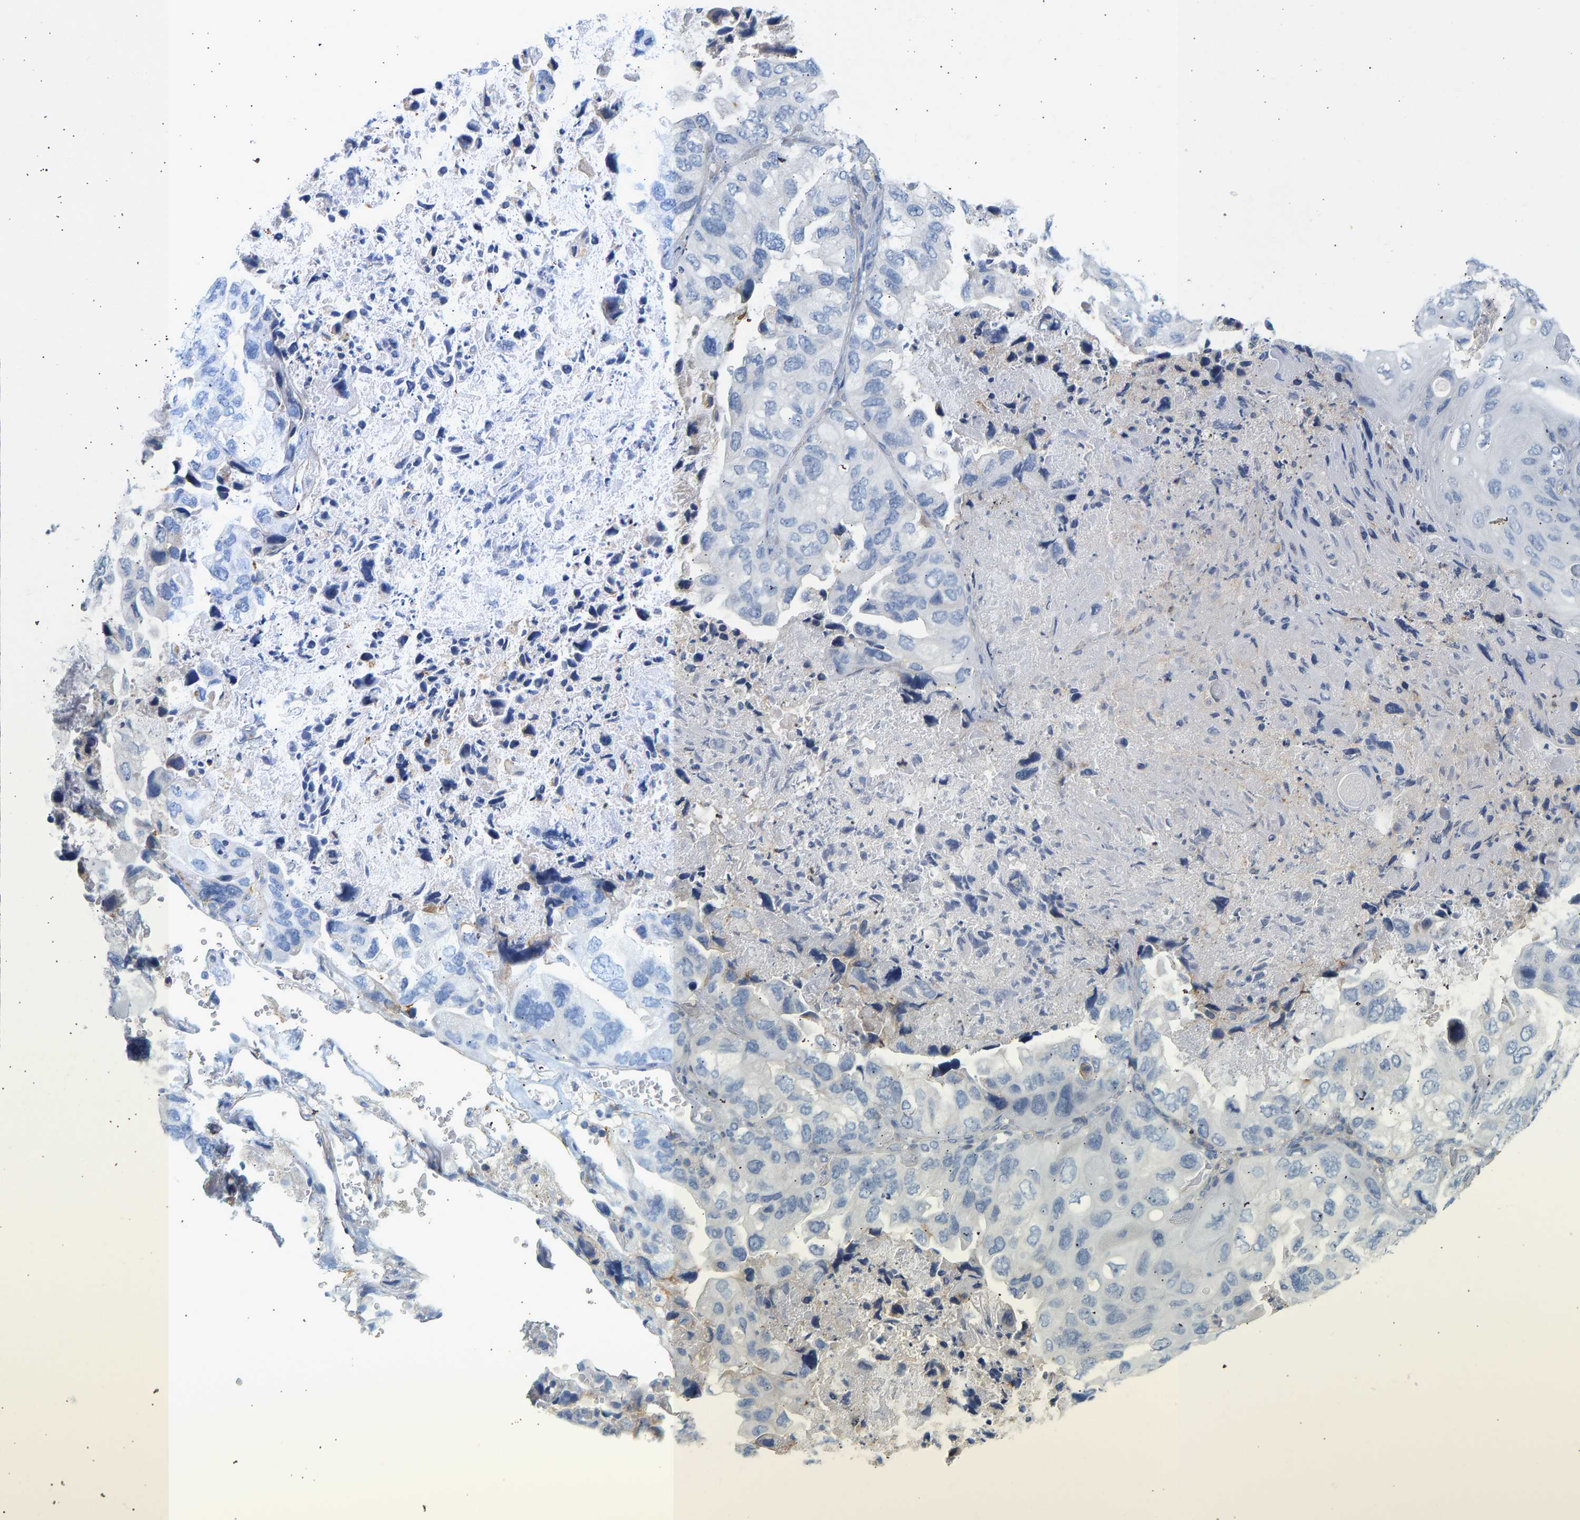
{"staining": {"intensity": "negative", "quantity": "none", "location": "none"}, "tissue": "lung cancer", "cell_type": "Tumor cells", "image_type": "cancer", "snomed": [{"axis": "morphology", "description": "Squamous cell carcinoma, NOS"}, {"axis": "topography", "description": "Lung"}], "caption": "An immunohistochemistry image of lung cancer is shown. There is no staining in tumor cells of lung cancer.", "gene": "BVES", "patient": {"sex": "female", "age": 73}}